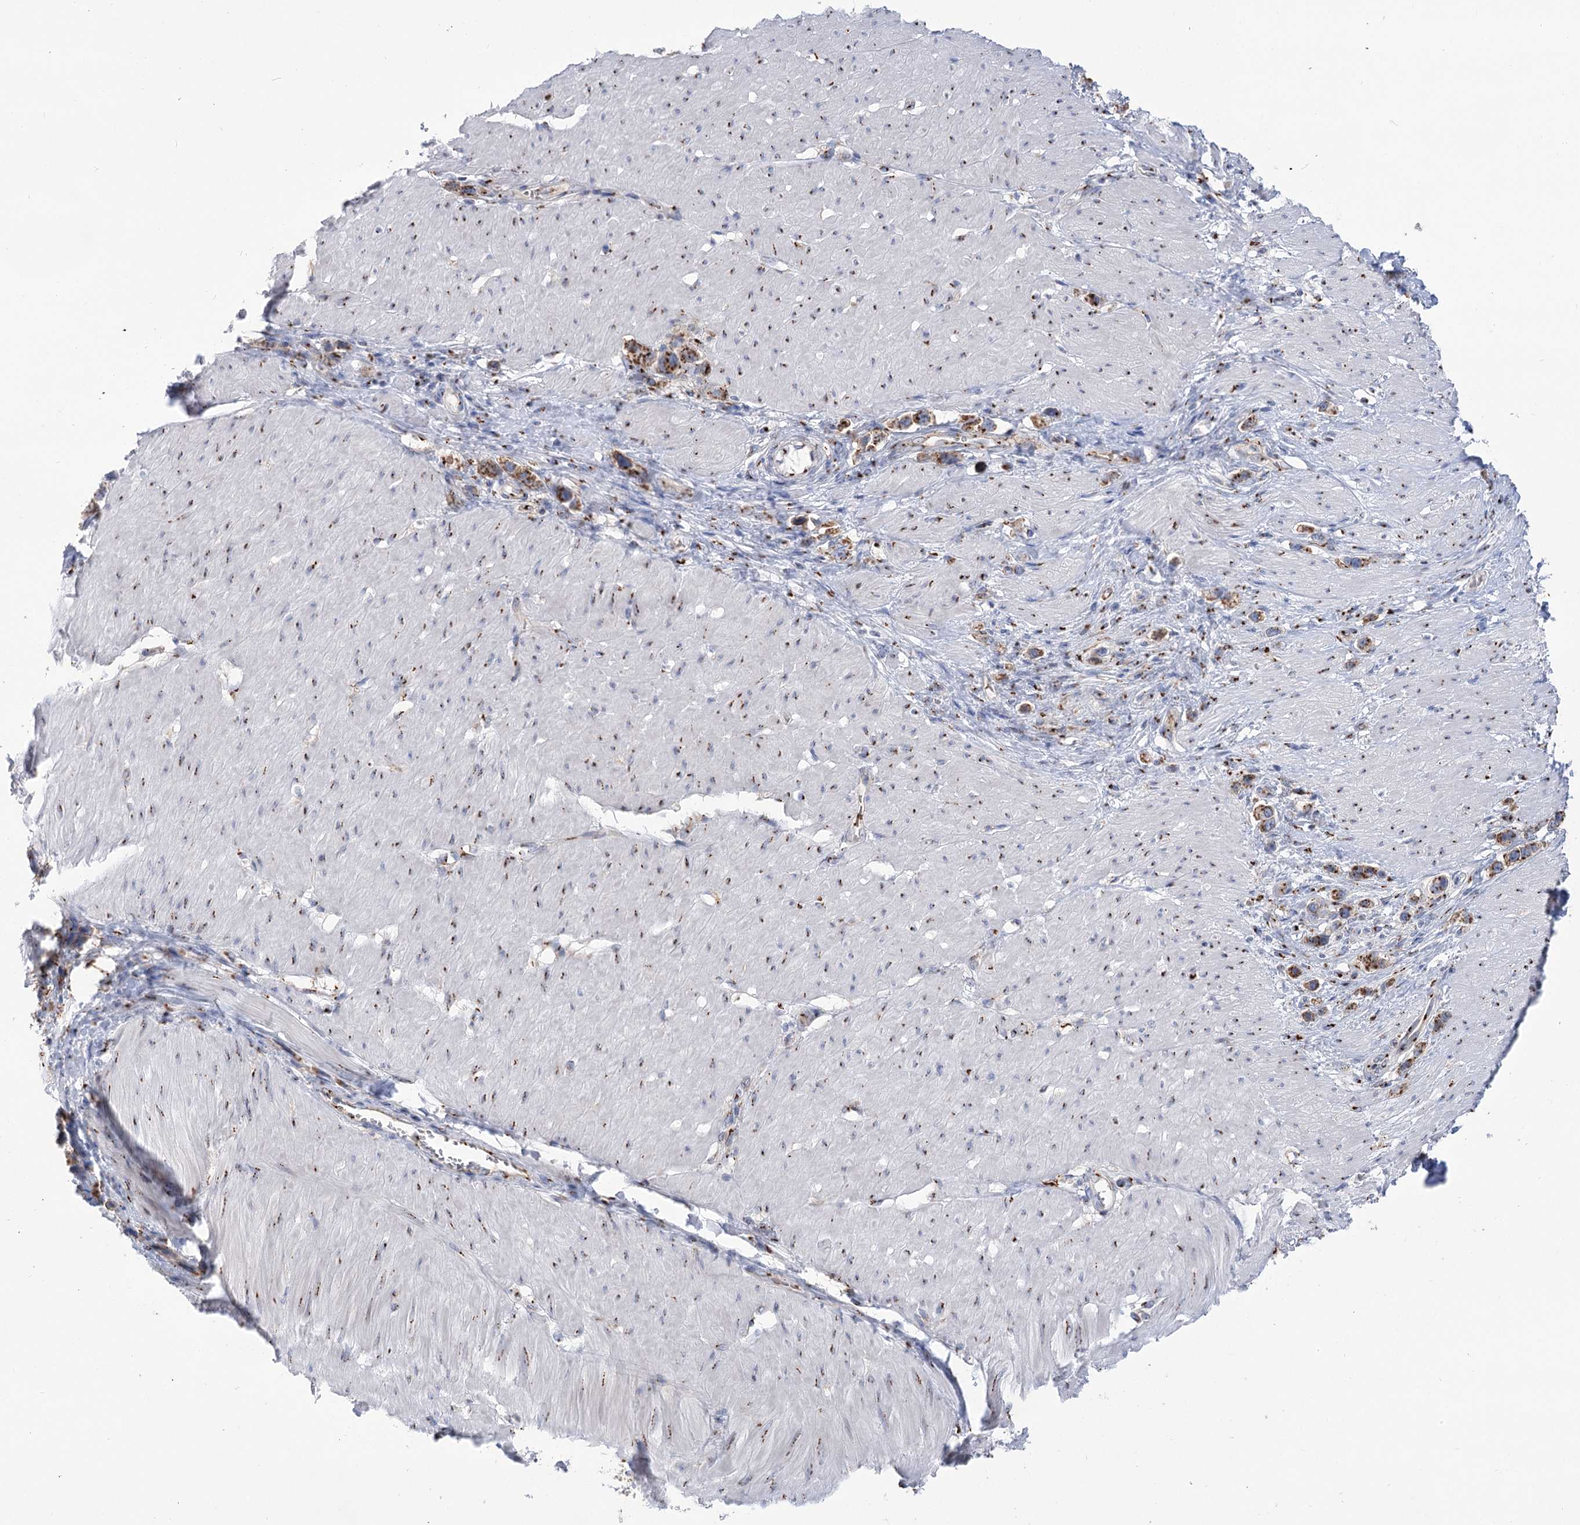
{"staining": {"intensity": "moderate", "quantity": ">75%", "location": "cytoplasmic/membranous"}, "tissue": "stomach cancer", "cell_type": "Tumor cells", "image_type": "cancer", "snomed": [{"axis": "morphology", "description": "Normal tissue, NOS"}, {"axis": "morphology", "description": "Adenocarcinoma, NOS"}, {"axis": "topography", "description": "Stomach, upper"}, {"axis": "topography", "description": "Stomach"}], "caption": "A histopathology image showing moderate cytoplasmic/membranous positivity in approximately >75% of tumor cells in adenocarcinoma (stomach), as visualized by brown immunohistochemical staining.", "gene": "TMEM165", "patient": {"sex": "female", "age": 65}}